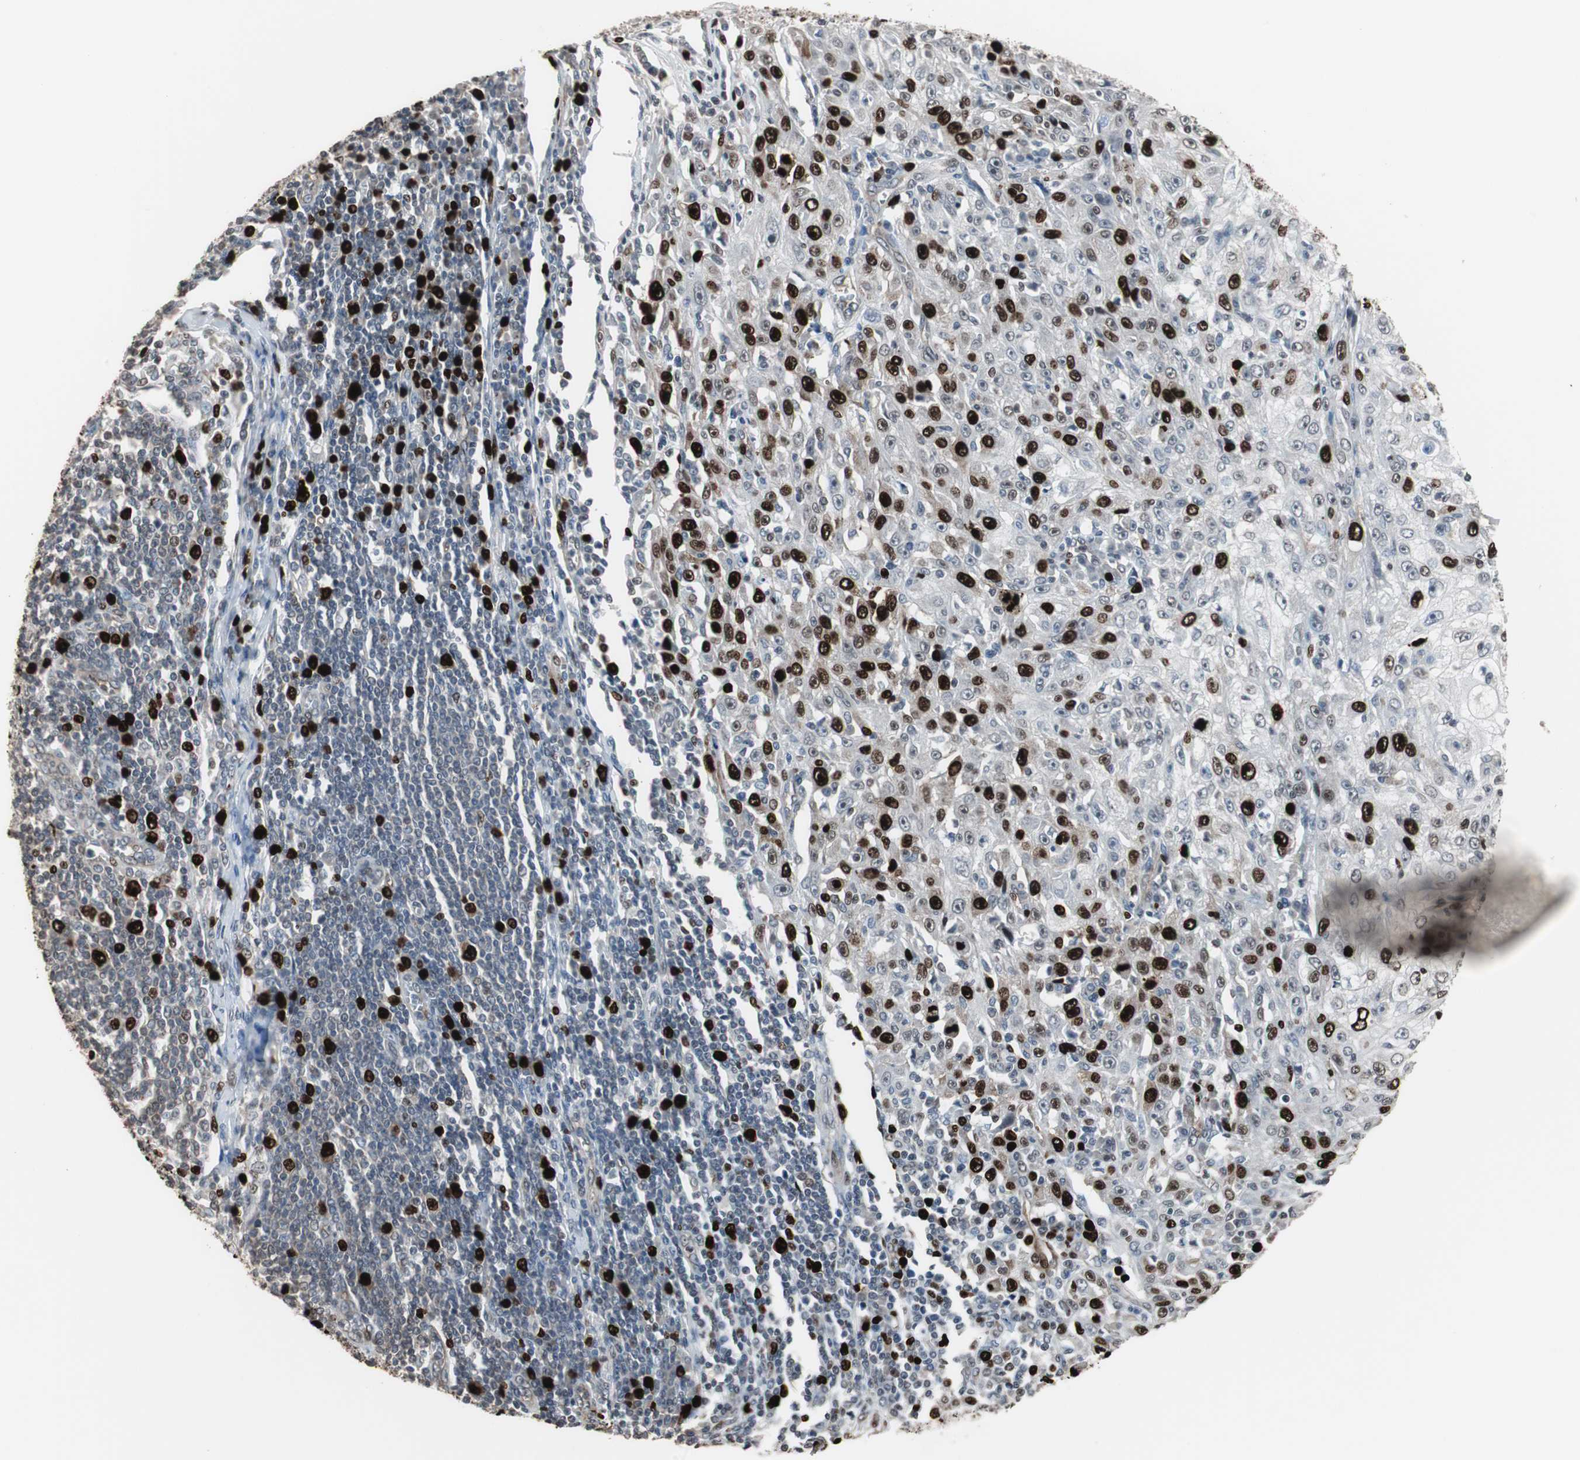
{"staining": {"intensity": "strong", "quantity": "25%-75%", "location": "nuclear"}, "tissue": "skin cancer", "cell_type": "Tumor cells", "image_type": "cancer", "snomed": [{"axis": "morphology", "description": "Squamous cell carcinoma, NOS"}, {"axis": "topography", "description": "Skin"}], "caption": "This is a histology image of immunohistochemistry staining of squamous cell carcinoma (skin), which shows strong expression in the nuclear of tumor cells.", "gene": "TOP2A", "patient": {"sex": "male", "age": 75}}